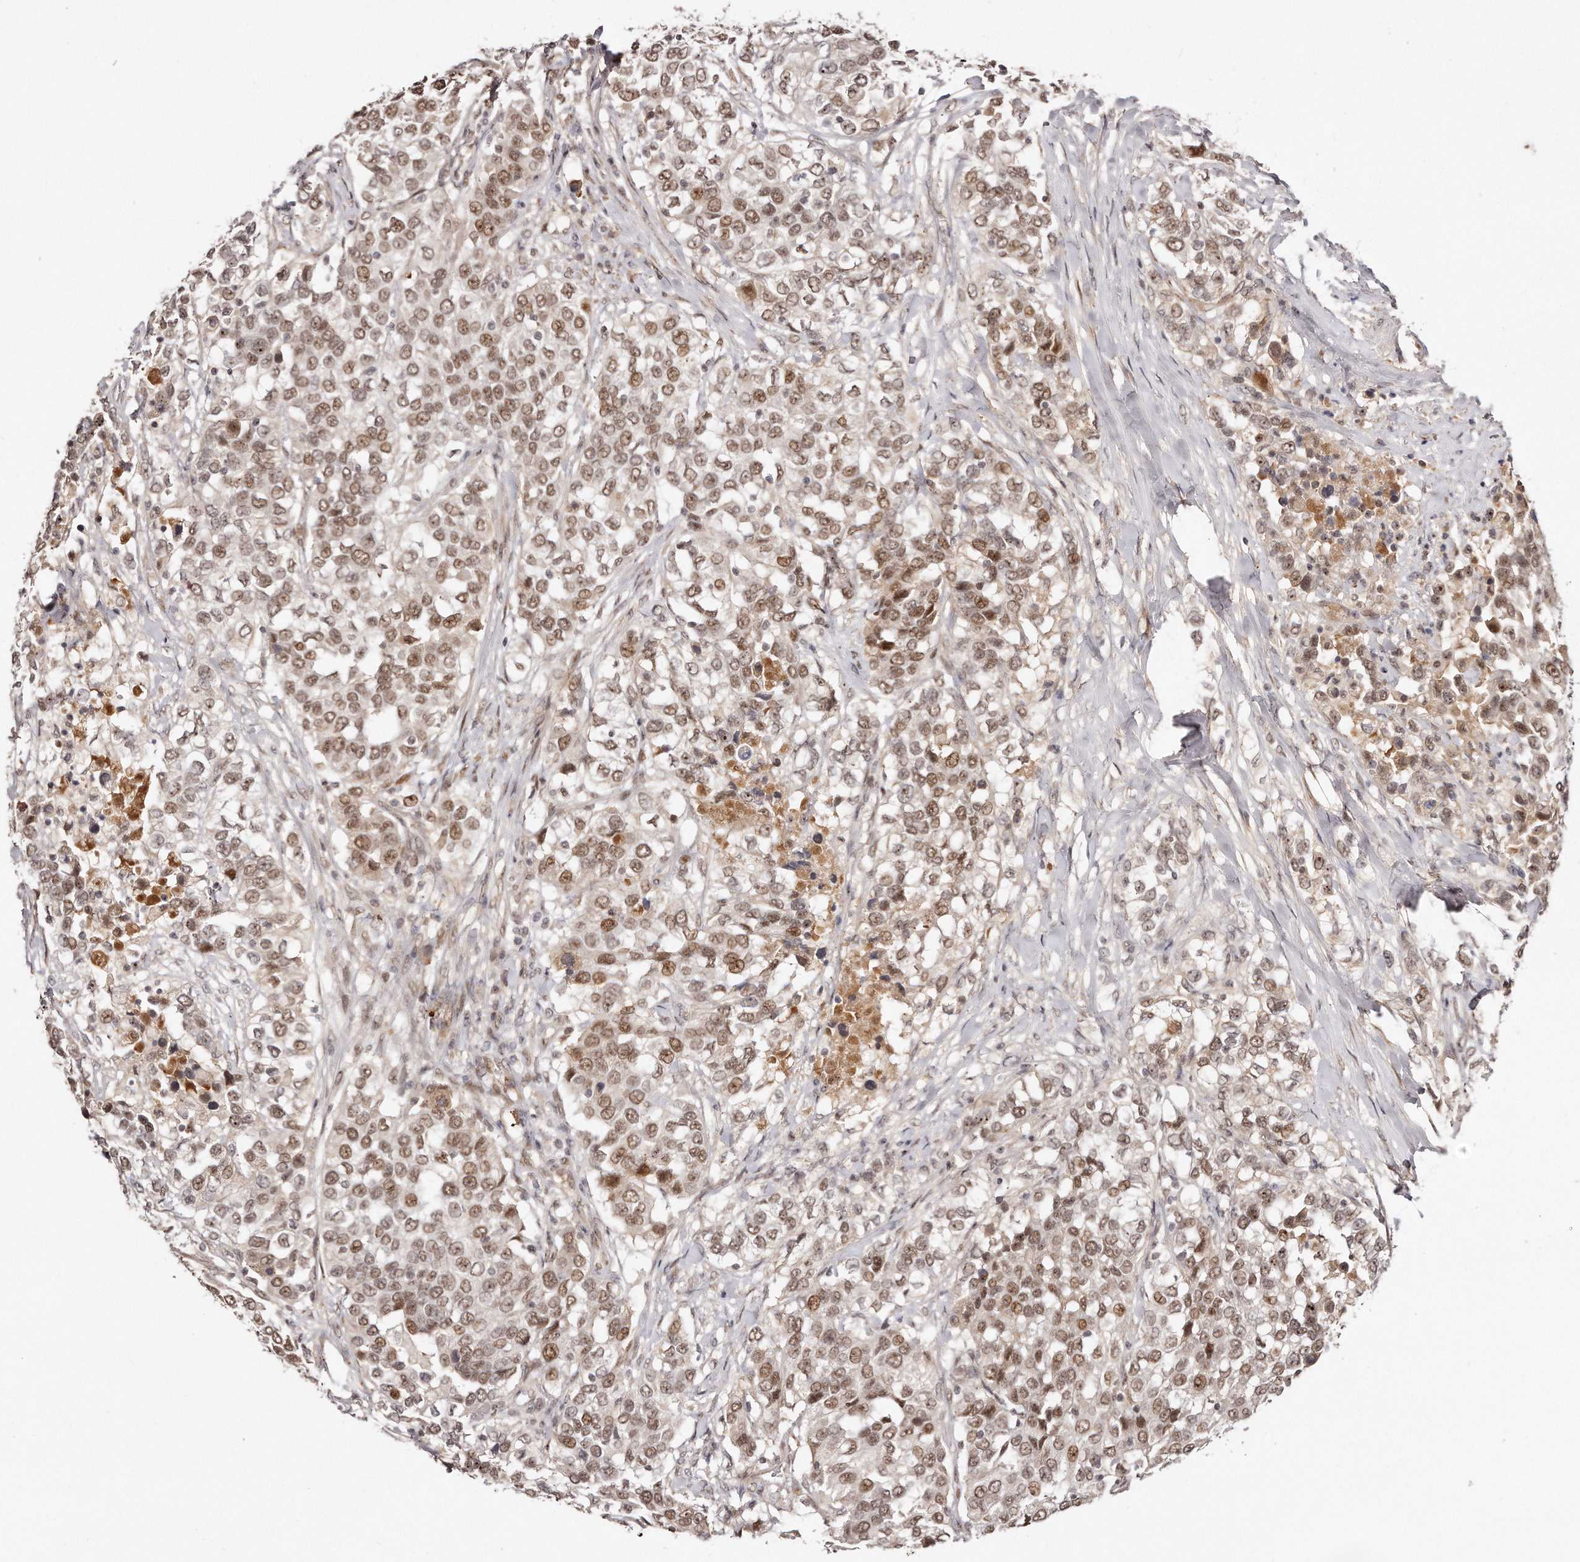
{"staining": {"intensity": "moderate", "quantity": ">75%", "location": "cytoplasmic/membranous,nuclear"}, "tissue": "urothelial cancer", "cell_type": "Tumor cells", "image_type": "cancer", "snomed": [{"axis": "morphology", "description": "Urothelial carcinoma, High grade"}, {"axis": "topography", "description": "Urinary bladder"}], "caption": "A brown stain highlights moderate cytoplasmic/membranous and nuclear positivity of a protein in urothelial carcinoma (high-grade) tumor cells.", "gene": "SOX4", "patient": {"sex": "female", "age": 80}}